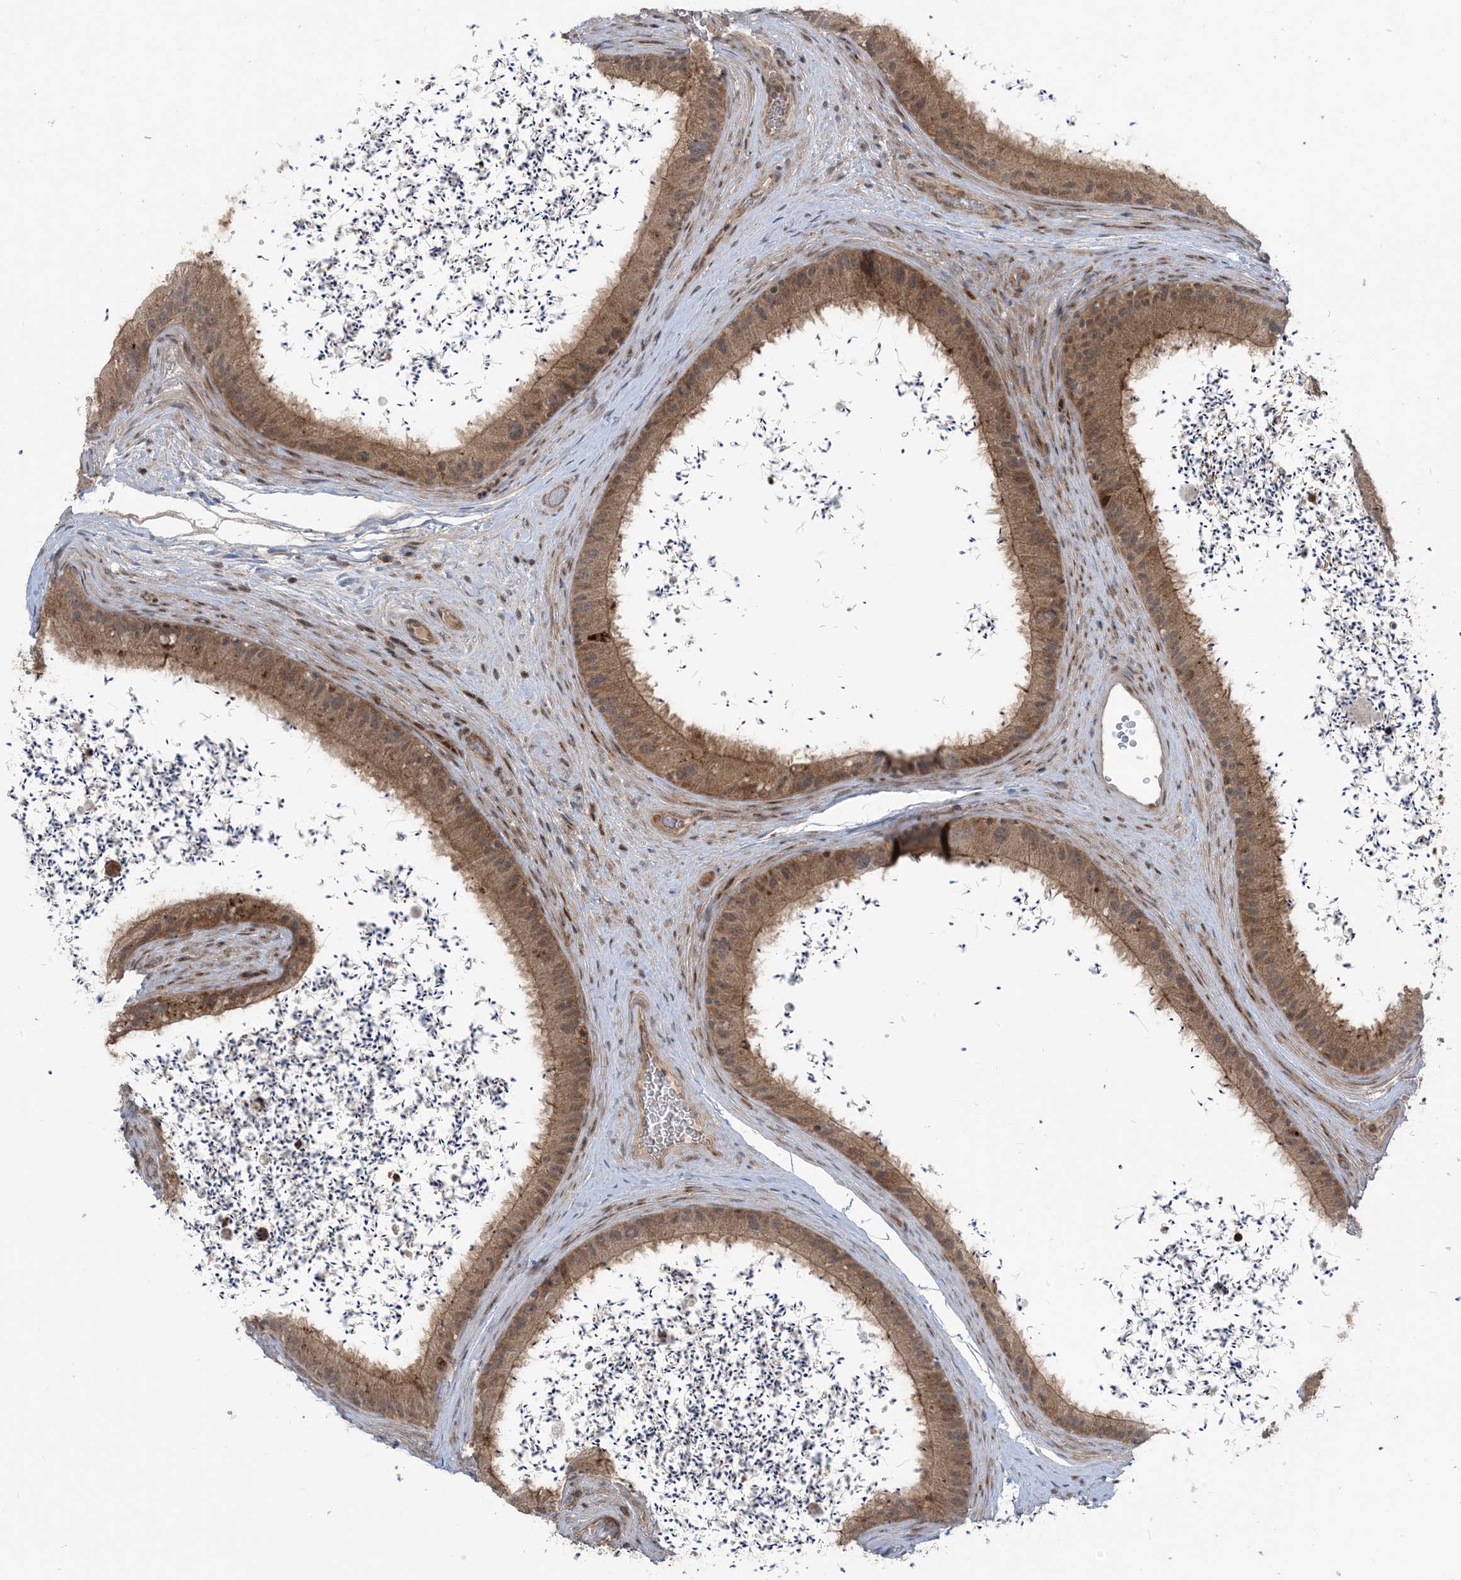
{"staining": {"intensity": "strong", "quantity": "25%-75%", "location": "cytoplasmic/membranous,nuclear"}, "tissue": "epididymis", "cell_type": "Glandular cells", "image_type": "normal", "snomed": [{"axis": "morphology", "description": "Normal tissue, NOS"}, {"axis": "topography", "description": "Epididymis, spermatic cord, NOS"}], "caption": "Immunohistochemistry (DAB (3,3'-diaminobenzidine)) staining of normal human epididymis reveals strong cytoplasmic/membranous,nuclear protein positivity in about 25%-75% of glandular cells.", "gene": "PHLDB2", "patient": {"sex": "male", "age": 50}}